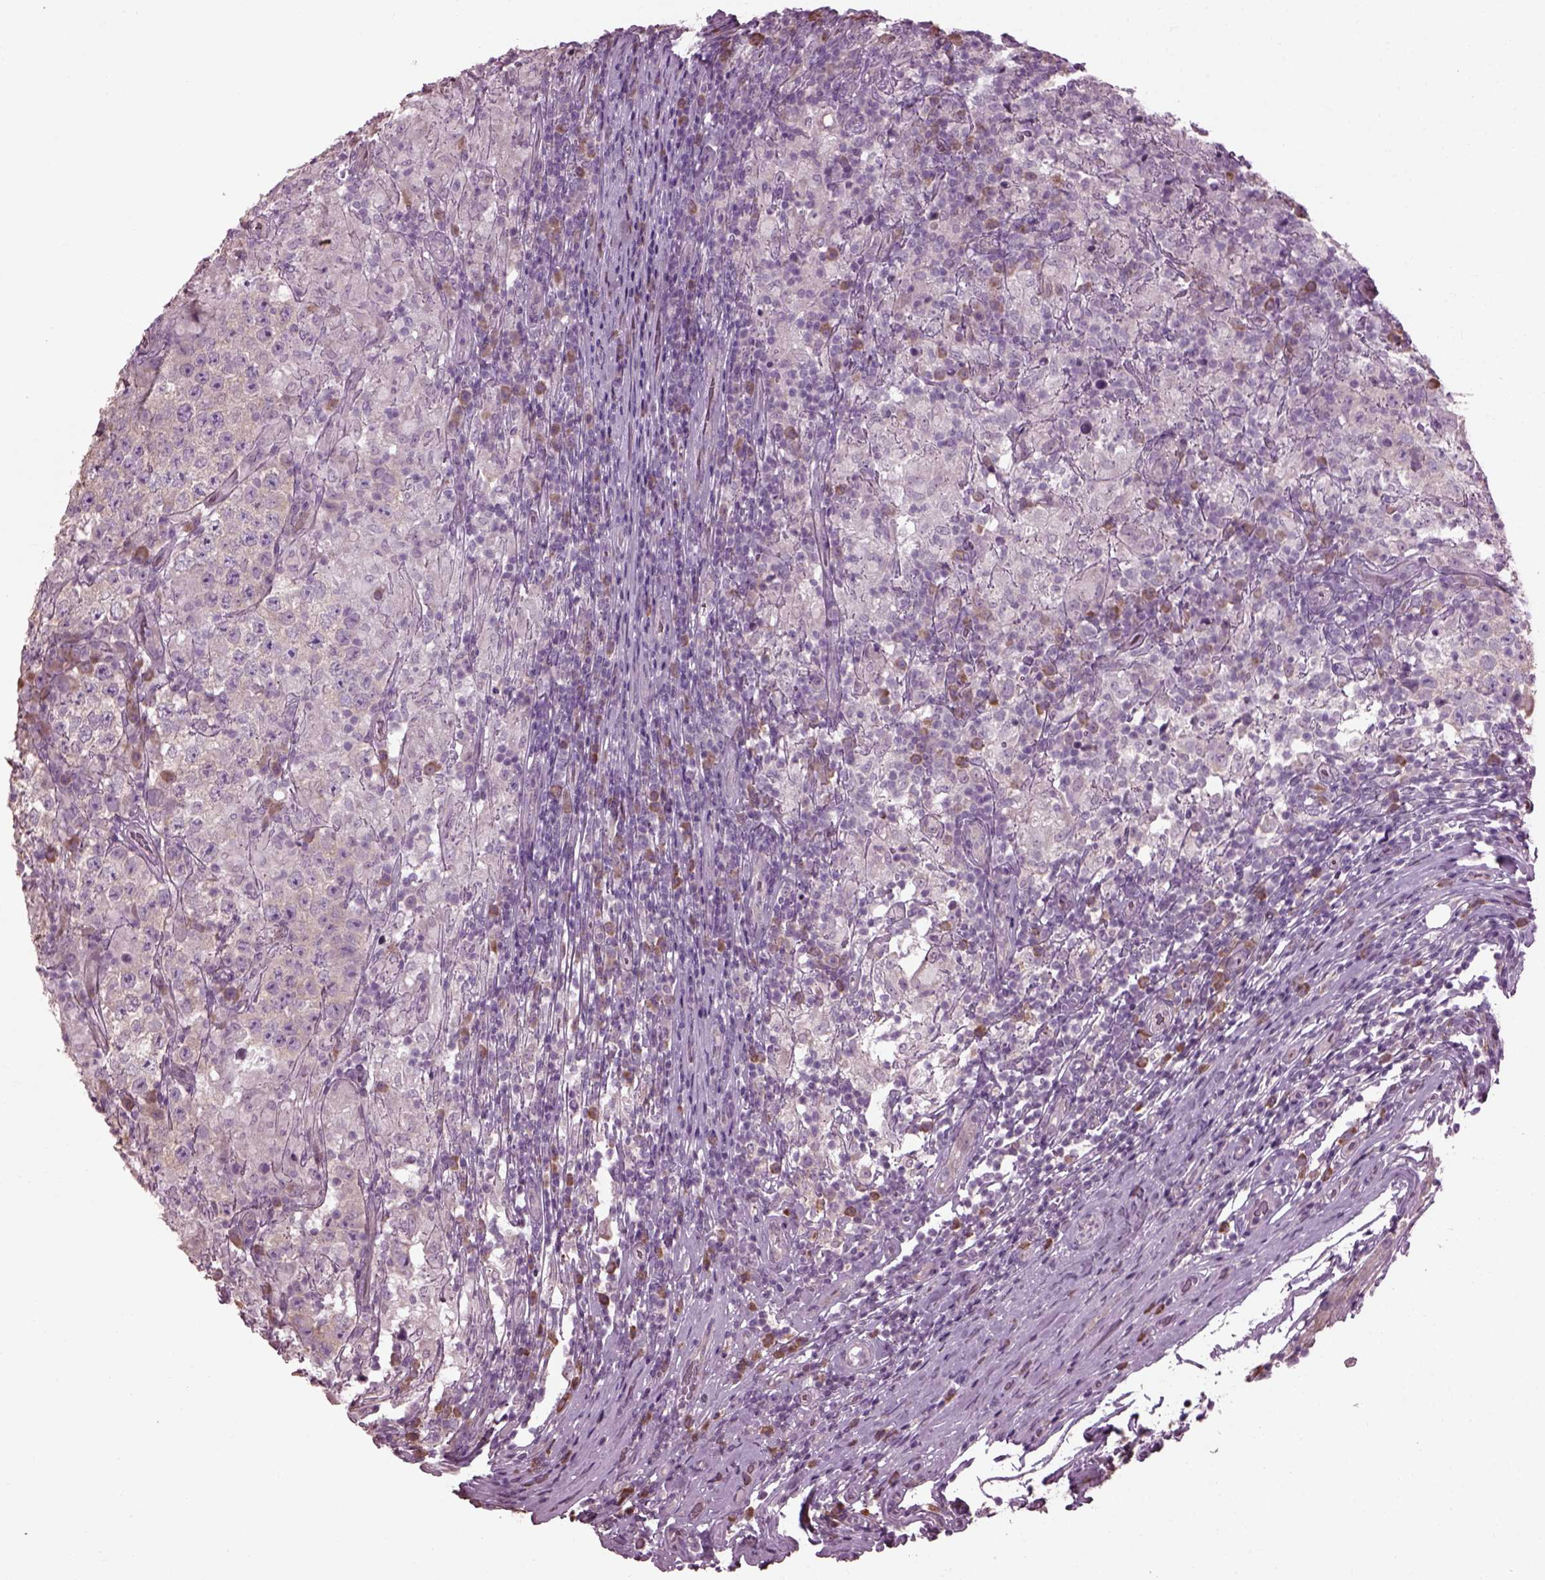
{"staining": {"intensity": "negative", "quantity": "none", "location": "none"}, "tissue": "testis cancer", "cell_type": "Tumor cells", "image_type": "cancer", "snomed": [{"axis": "morphology", "description": "Seminoma, NOS"}, {"axis": "morphology", "description": "Carcinoma, Embryonal, NOS"}, {"axis": "topography", "description": "Testis"}], "caption": "Testis cancer was stained to show a protein in brown. There is no significant positivity in tumor cells.", "gene": "CABP5", "patient": {"sex": "male", "age": 41}}